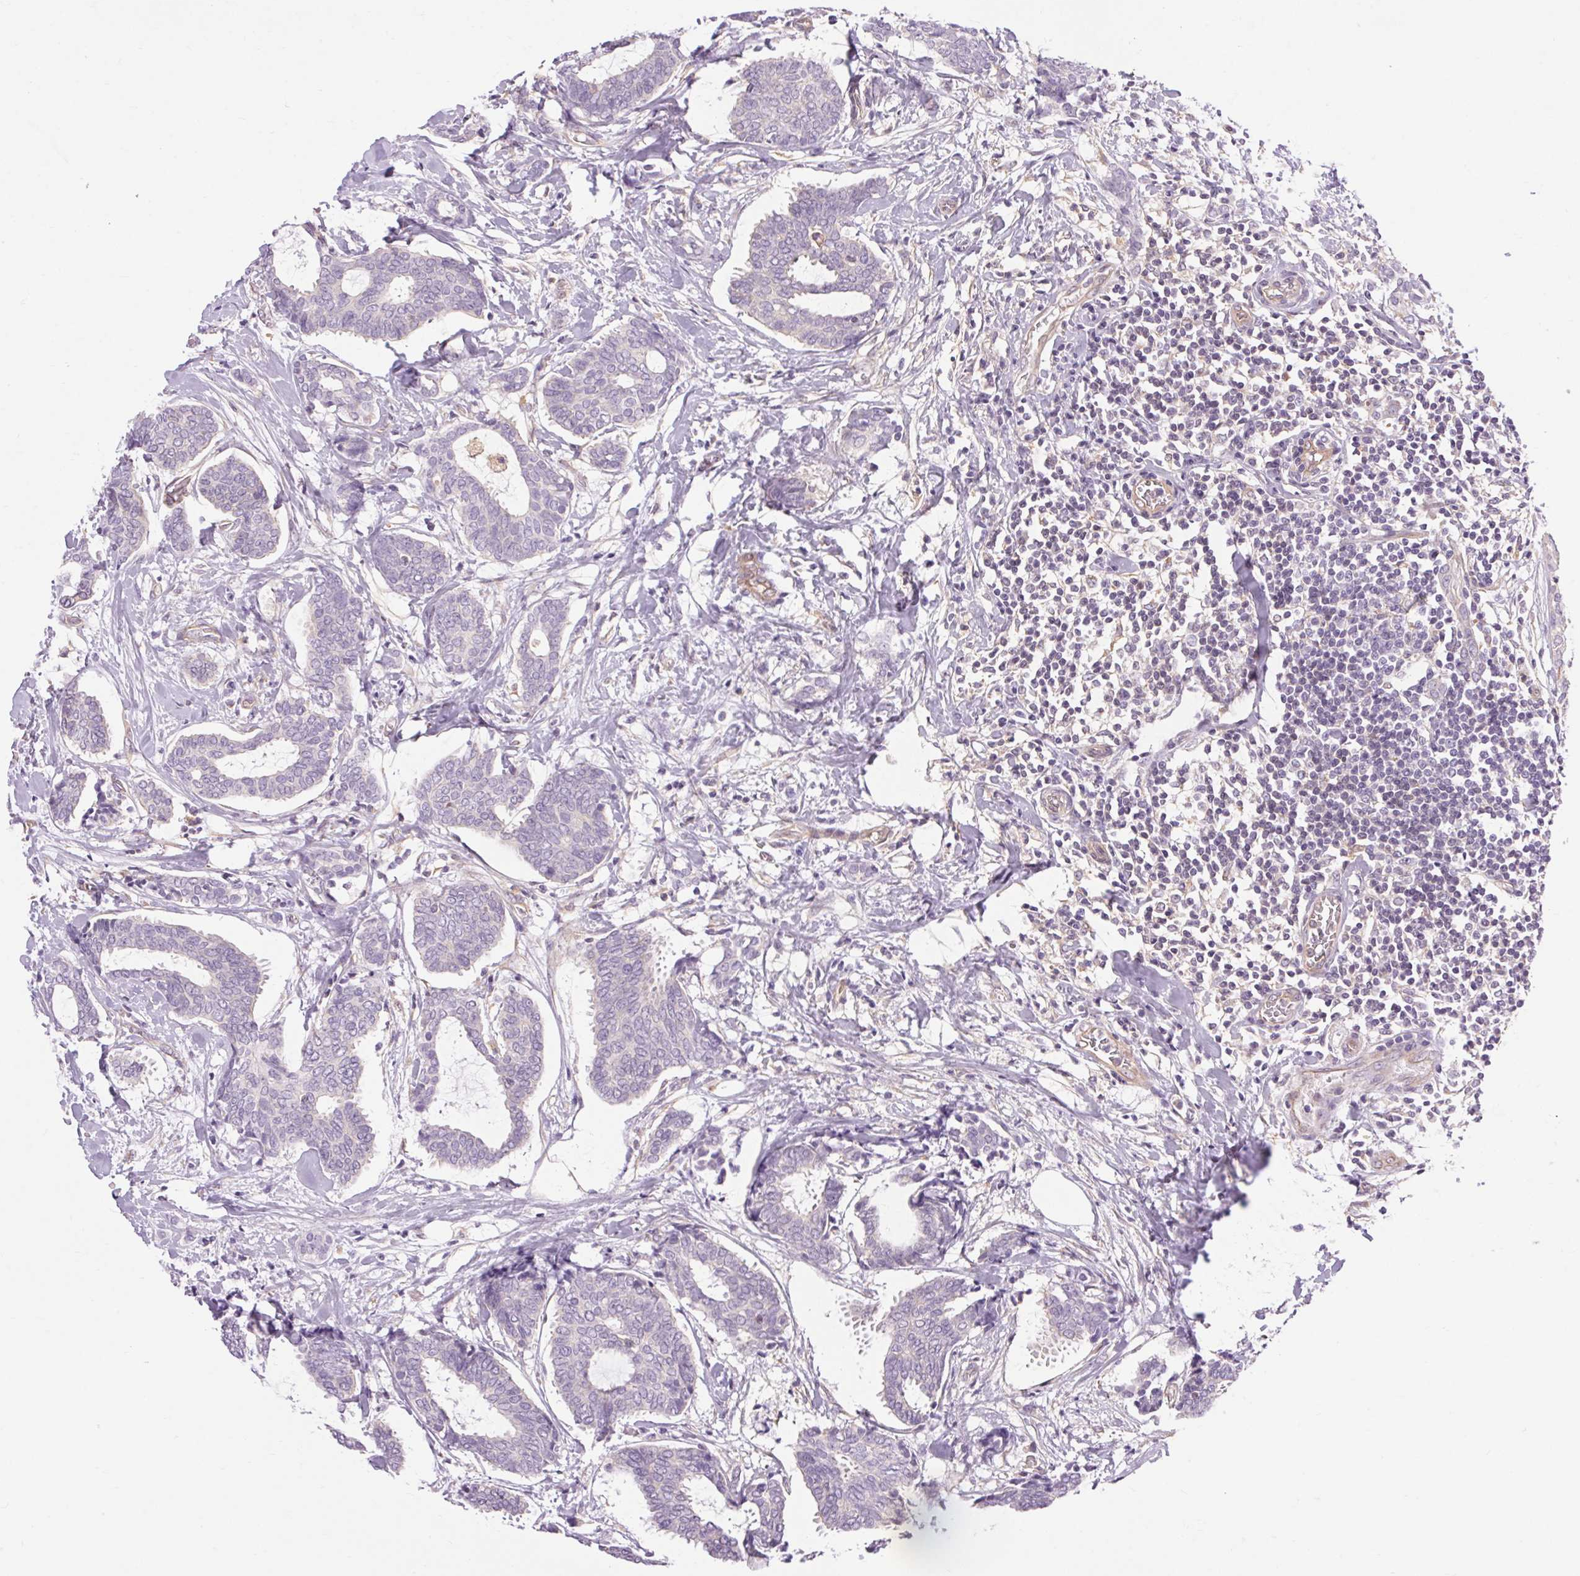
{"staining": {"intensity": "negative", "quantity": "none", "location": "none"}, "tissue": "breast cancer", "cell_type": "Tumor cells", "image_type": "cancer", "snomed": [{"axis": "morphology", "description": "Intraductal carcinoma, in situ"}, {"axis": "morphology", "description": "Duct carcinoma"}, {"axis": "morphology", "description": "Lobular carcinoma, in situ"}, {"axis": "topography", "description": "Breast"}], "caption": "This is an immunohistochemistry (IHC) photomicrograph of breast cancer. There is no expression in tumor cells.", "gene": "TM6SF1", "patient": {"sex": "female", "age": 44}}